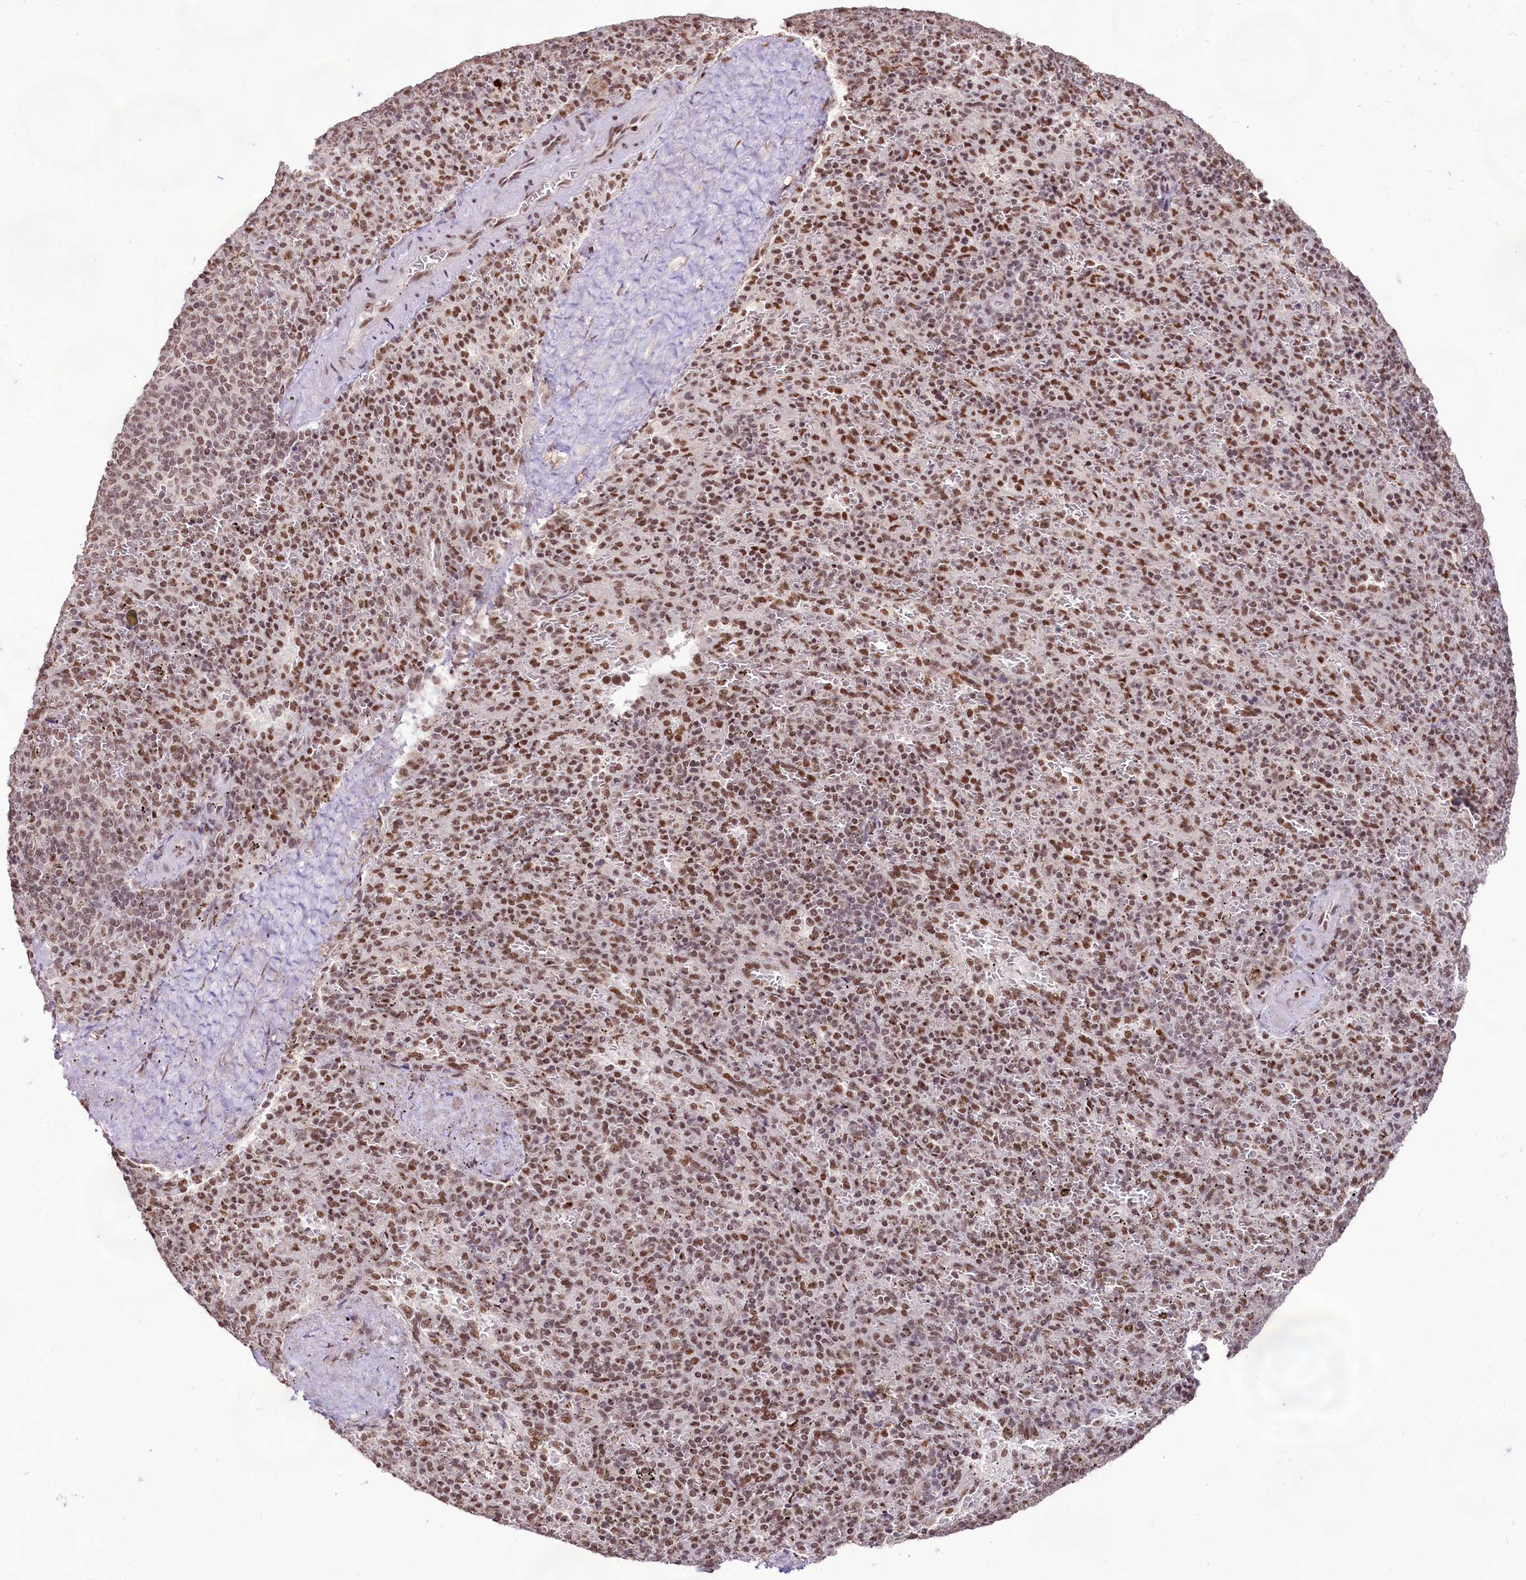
{"staining": {"intensity": "moderate", "quantity": ">75%", "location": "nuclear"}, "tissue": "spleen", "cell_type": "Cells in red pulp", "image_type": "normal", "snomed": [{"axis": "morphology", "description": "Normal tissue, NOS"}, {"axis": "topography", "description": "Spleen"}], "caption": "Approximately >75% of cells in red pulp in benign spleen display moderate nuclear protein positivity as visualized by brown immunohistochemical staining.", "gene": "HIRA", "patient": {"sex": "male", "age": 82}}